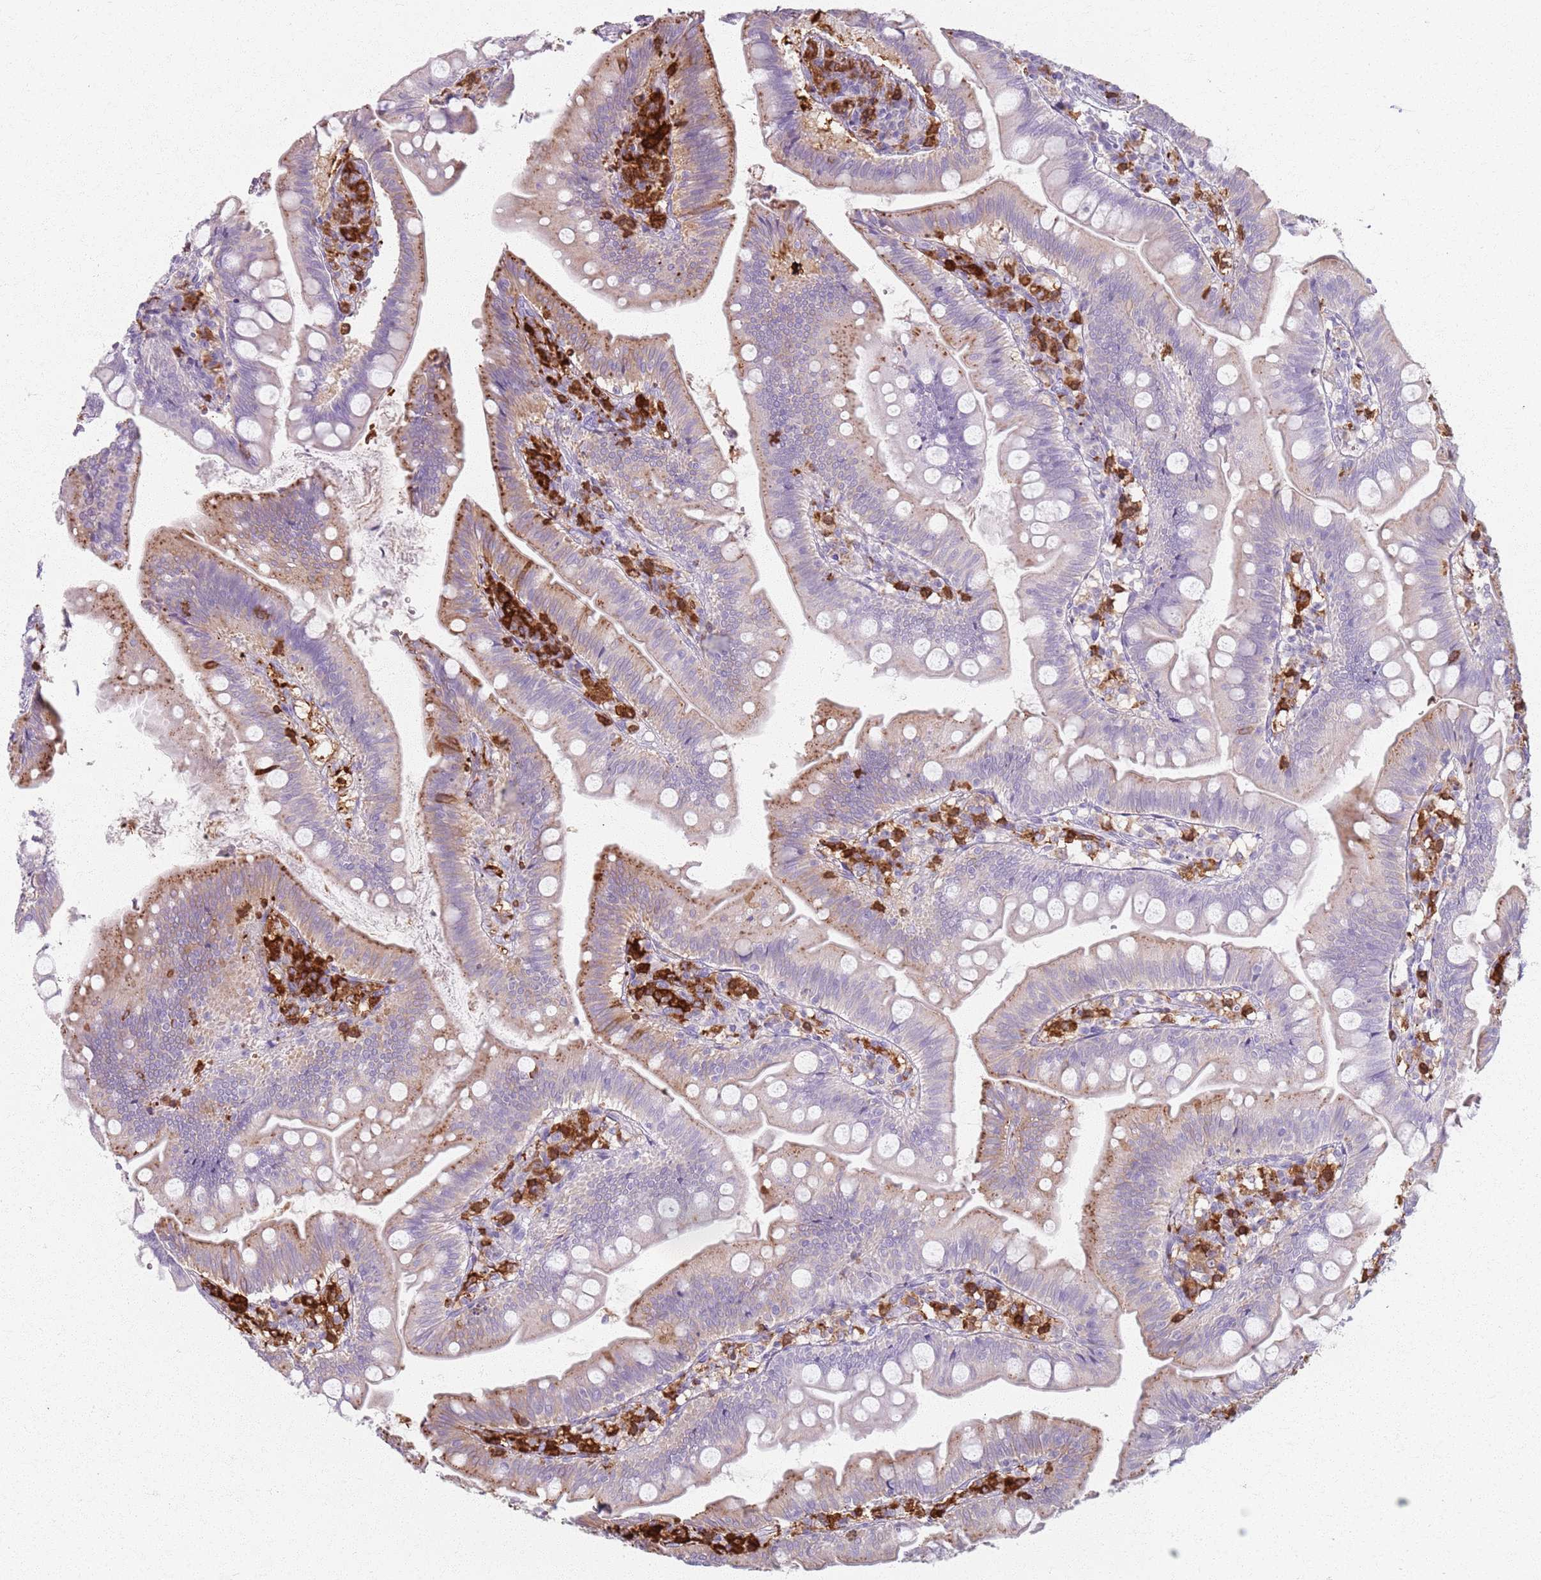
{"staining": {"intensity": "moderate", "quantity": "<25%", "location": "cytoplasmic/membranous"}, "tissue": "small intestine", "cell_type": "Glandular cells", "image_type": "normal", "snomed": [{"axis": "morphology", "description": "Normal tissue, NOS"}, {"axis": "topography", "description": "Small intestine"}], "caption": "Immunohistochemical staining of normal human small intestine displays moderate cytoplasmic/membranous protein expression in approximately <25% of glandular cells.", "gene": "GDPGP1", "patient": {"sex": "male", "age": 7}}